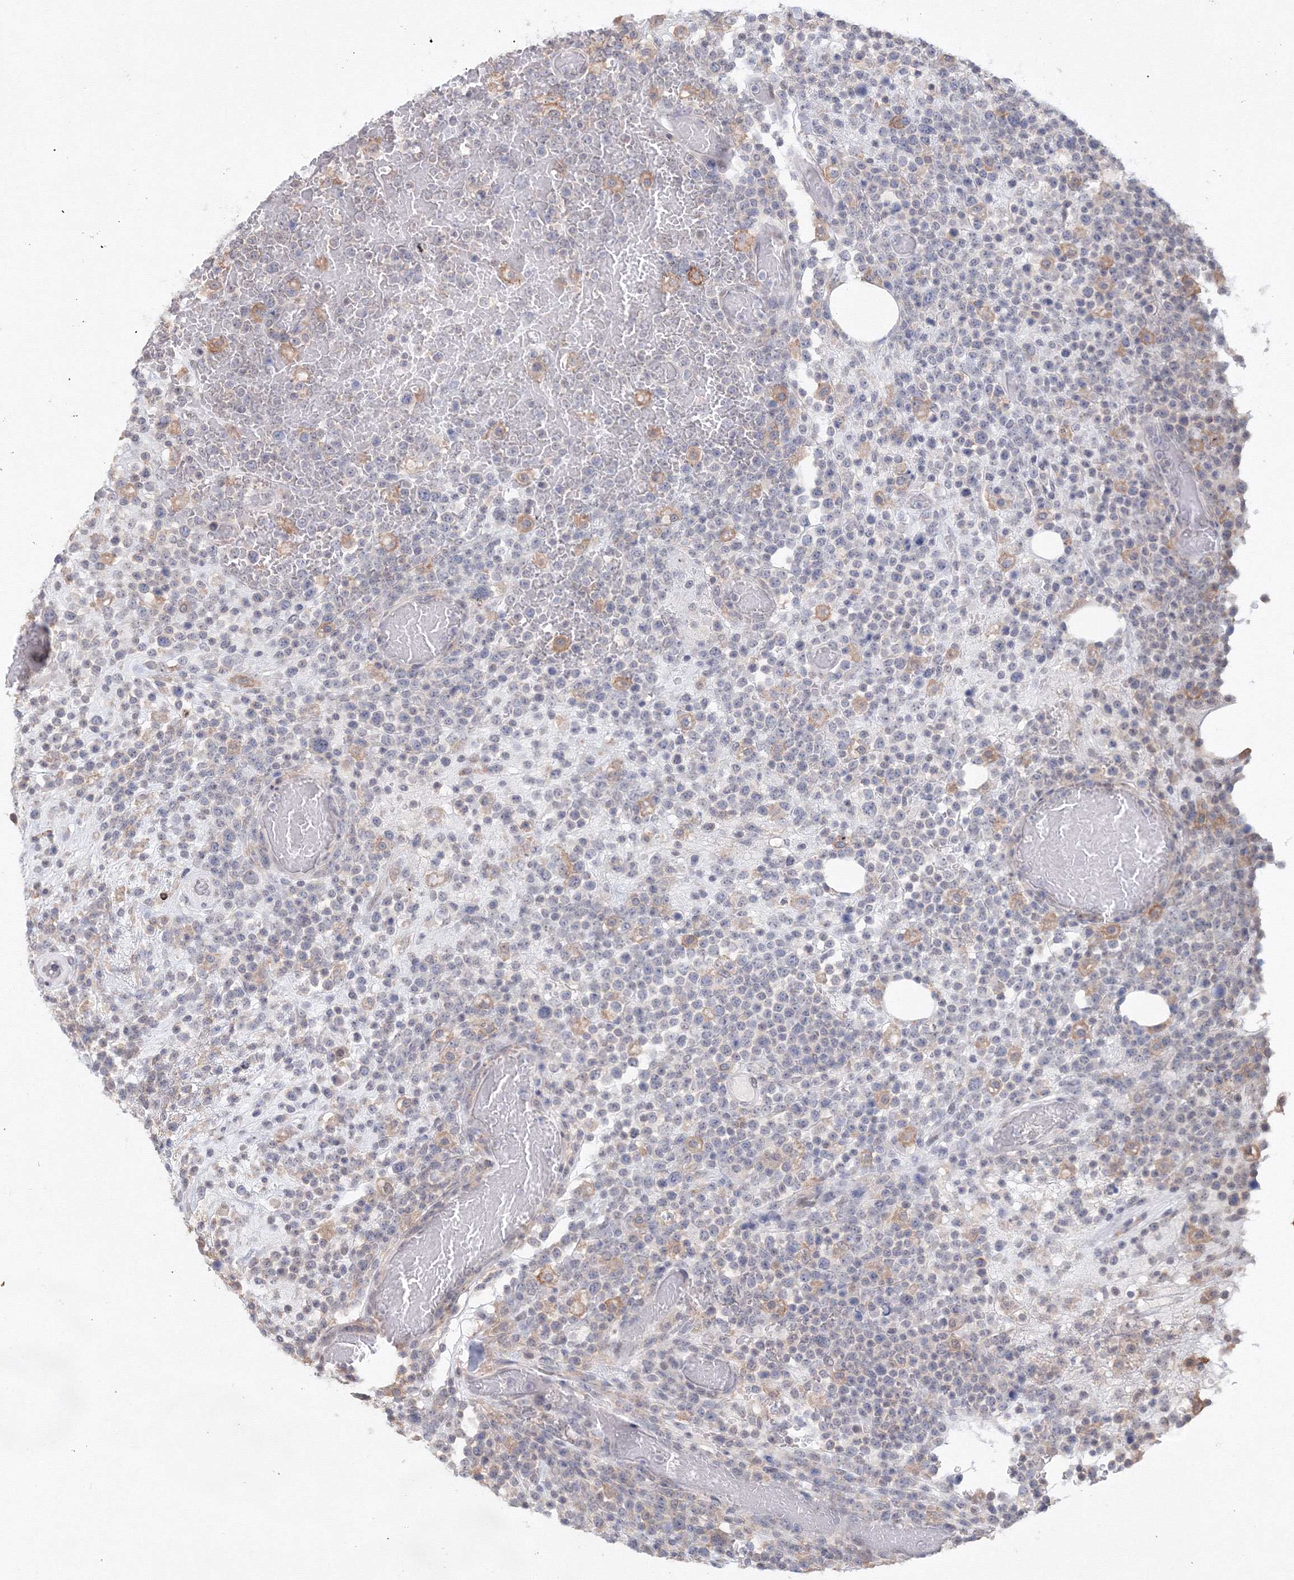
{"staining": {"intensity": "negative", "quantity": "none", "location": "none"}, "tissue": "lymphoma", "cell_type": "Tumor cells", "image_type": "cancer", "snomed": [{"axis": "morphology", "description": "Malignant lymphoma, non-Hodgkin's type, High grade"}, {"axis": "topography", "description": "Colon"}], "caption": "Immunohistochemistry micrograph of neoplastic tissue: malignant lymphoma, non-Hodgkin's type (high-grade) stained with DAB (3,3'-diaminobenzidine) exhibits no significant protein positivity in tumor cells.", "gene": "SLC7A7", "patient": {"sex": "female", "age": 53}}